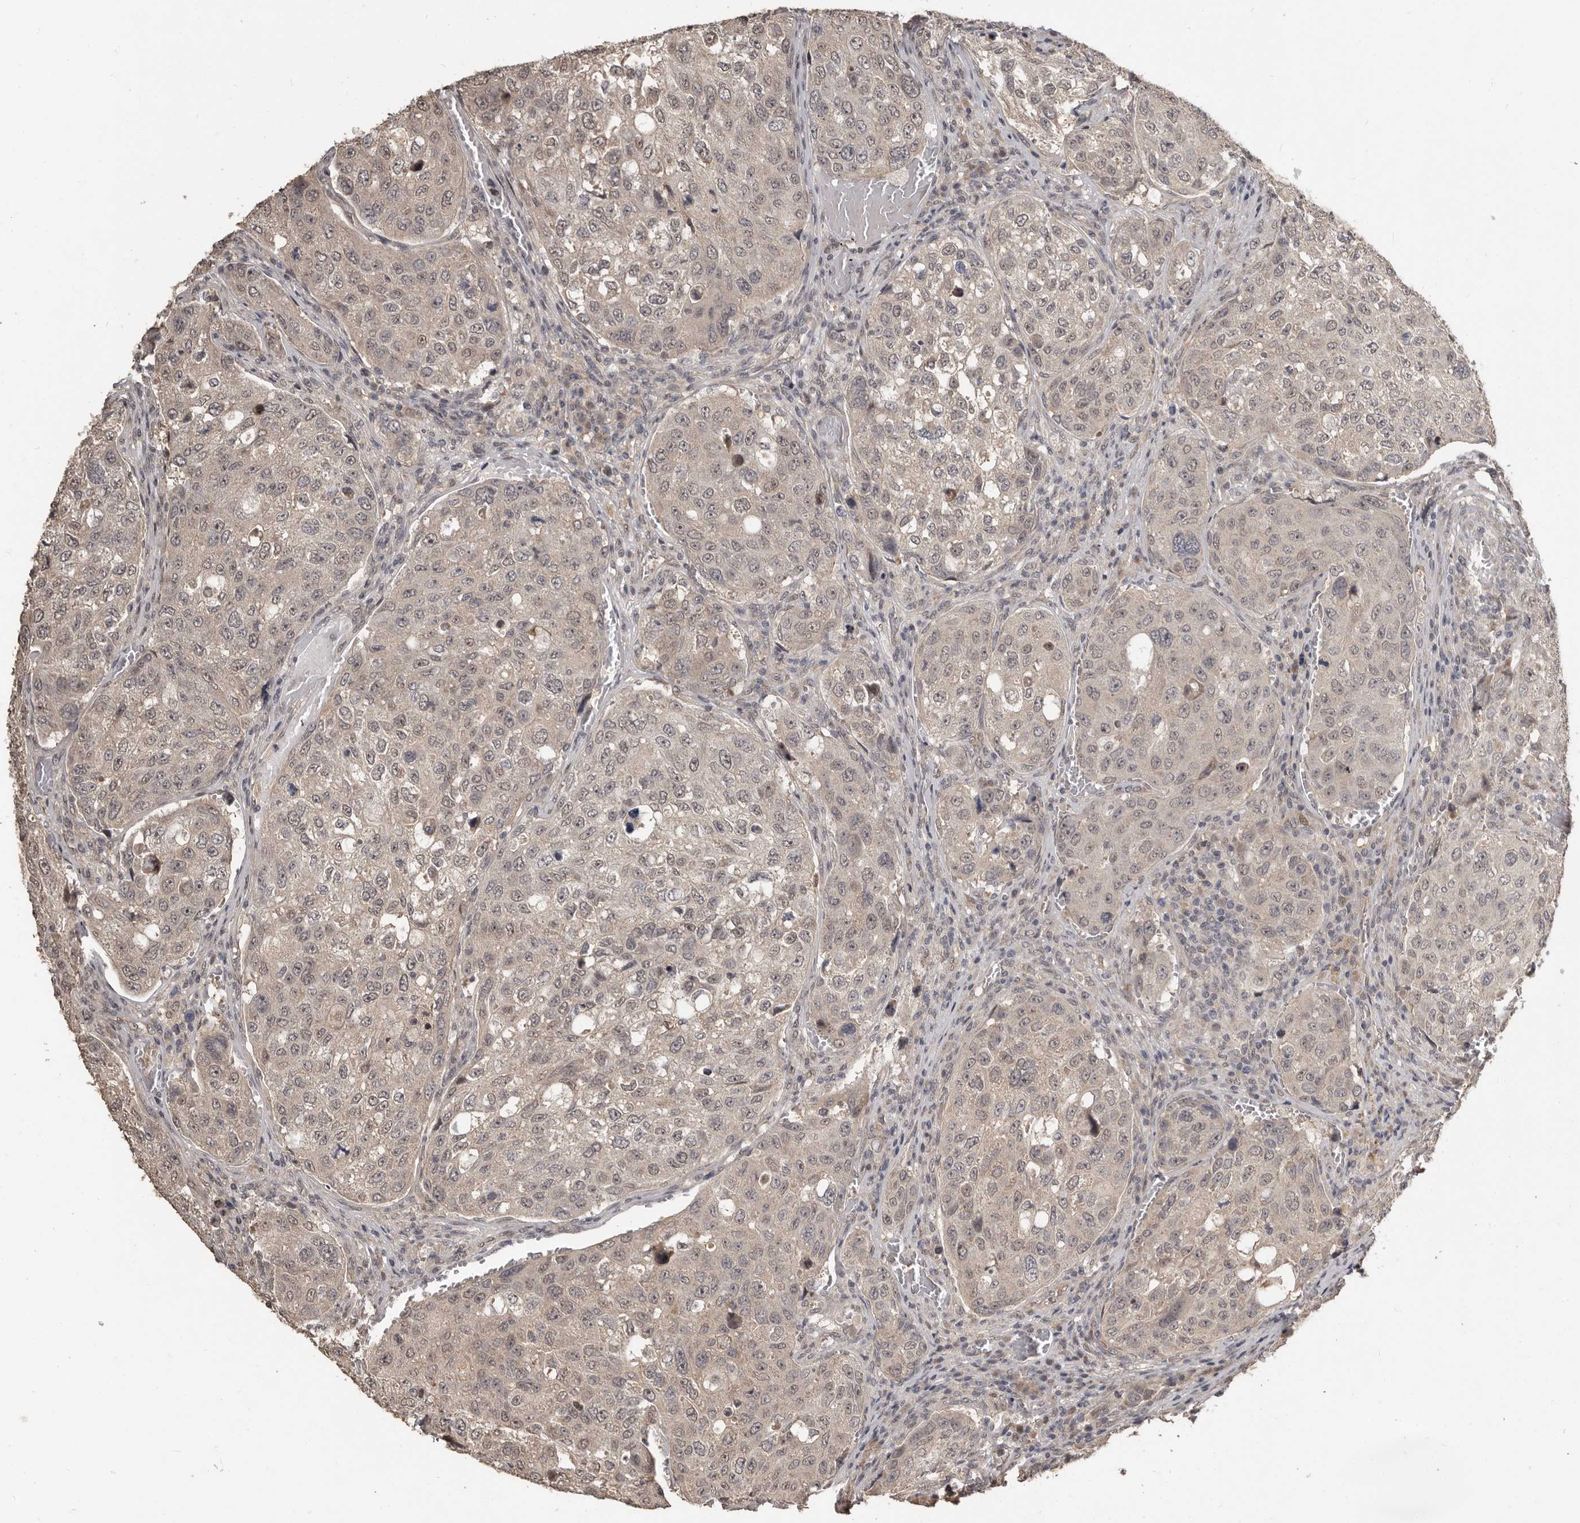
{"staining": {"intensity": "weak", "quantity": ">75%", "location": "cytoplasmic/membranous,nuclear"}, "tissue": "urothelial cancer", "cell_type": "Tumor cells", "image_type": "cancer", "snomed": [{"axis": "morphology", "description": "Urothelial carcinoma, High grade"}, {"axis": "topography", "description": "Lymph node"}, {"axis": "topography", "description": "Urinary bladder"}], "caption": "Immunohistochemical staining of human urothelial cancer shows low levels of weak cytoplasmic/membranous and nuclear protein expression in about >75% of tumor cells.", "gene": "ZFP14", "patient": {"sex": "male", "age": 51}}